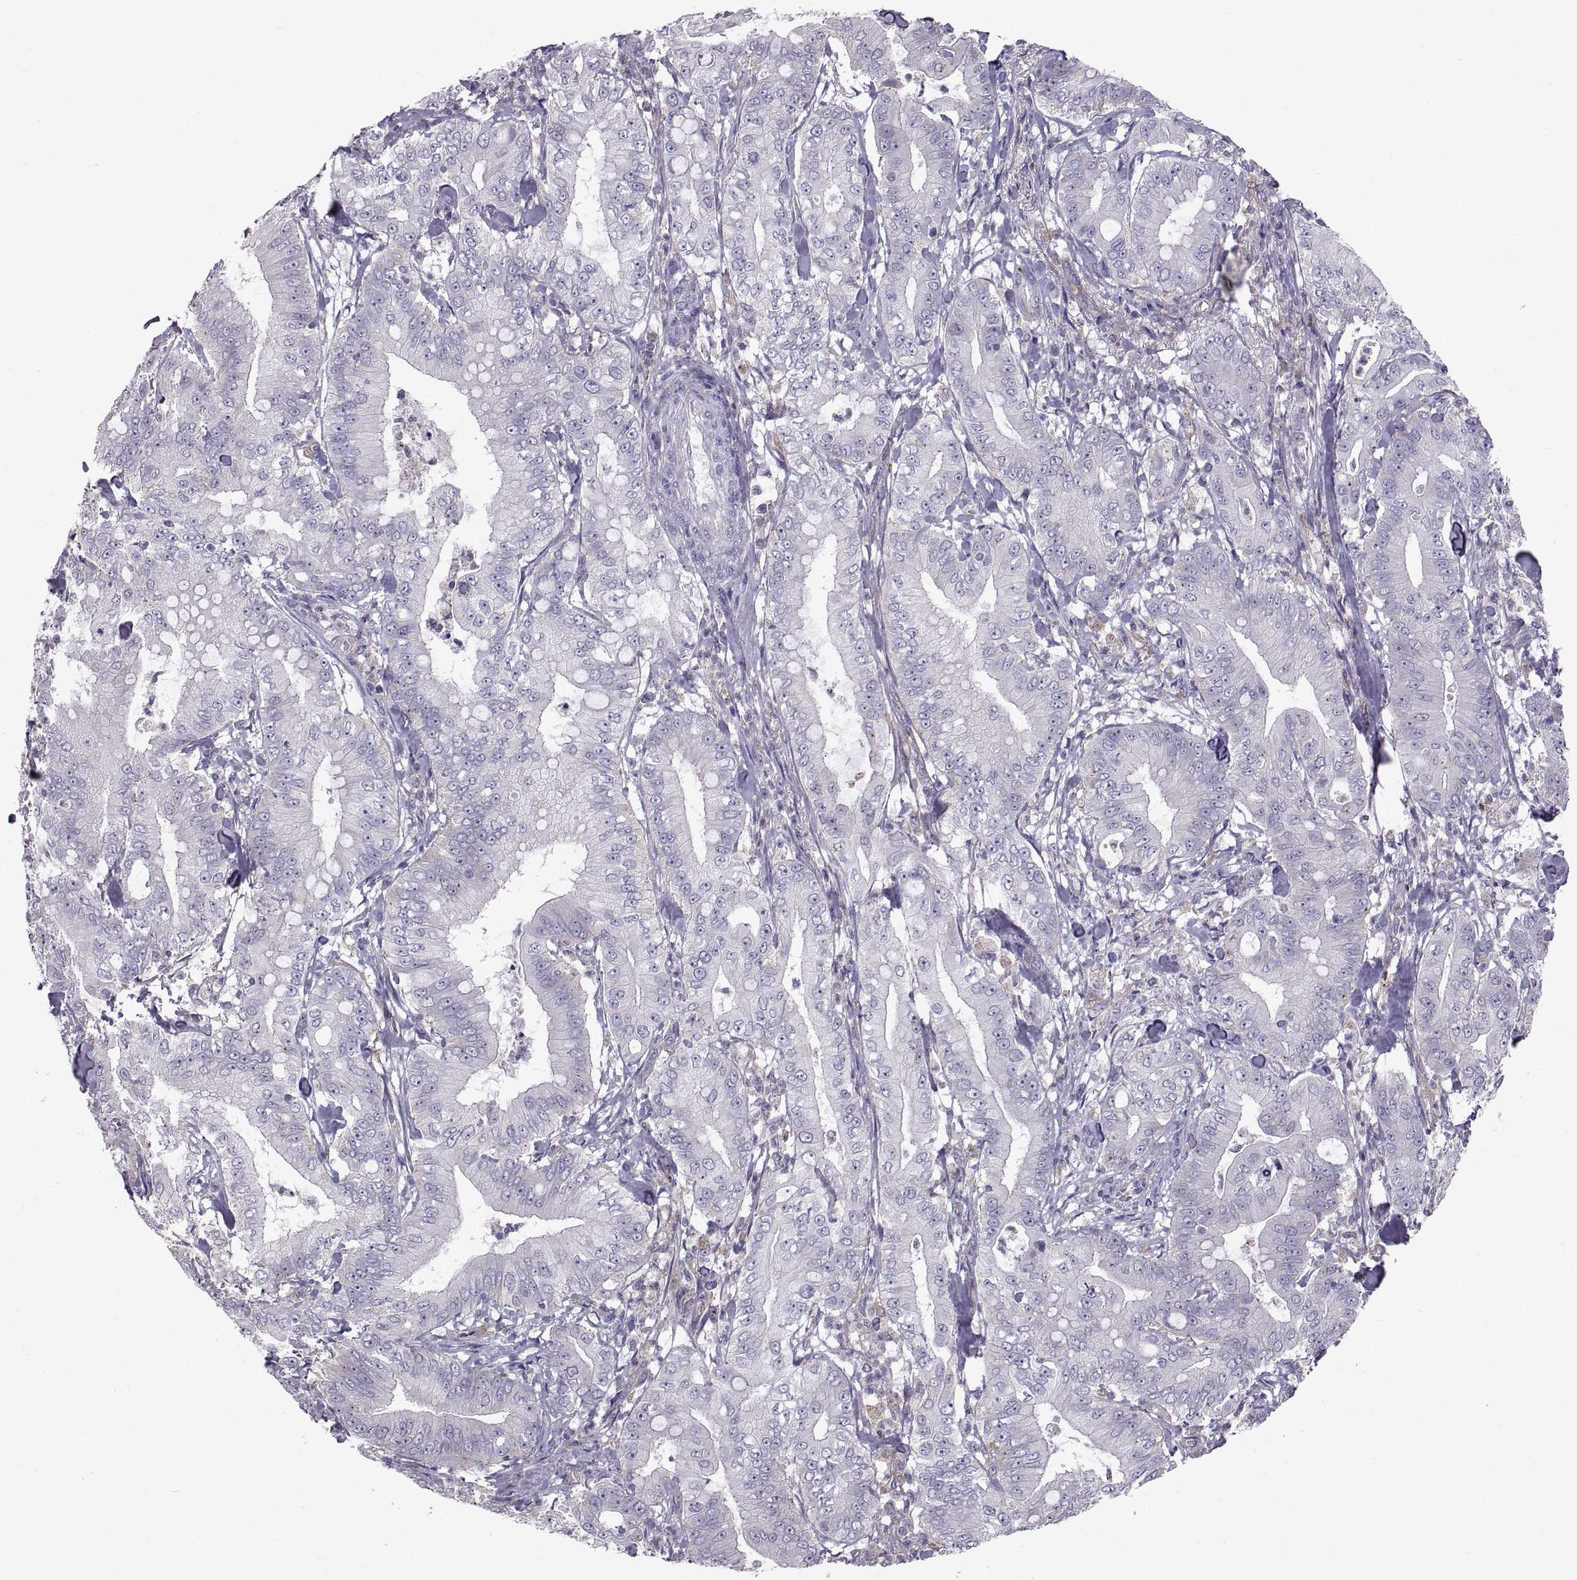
{"staining": {"intensity": "negative", "quantity": "none", "location": "none"}, "tissue": "pancreatic cancer", "cell_type": "Tumor cells", "image_type": "cancer", "snomed": [{"axis": "morphology", "description": "Adenocarcinoma, NOS"}, {"axis": "topography", "description": "Pancreas"}], "caption": "Histopathology image shows no significant protein positivity in tumor cells of pancreatic cancer (adenocarcinoma).", "gene": "ARSL", "patient": {"sex": "male", "age": 71}}